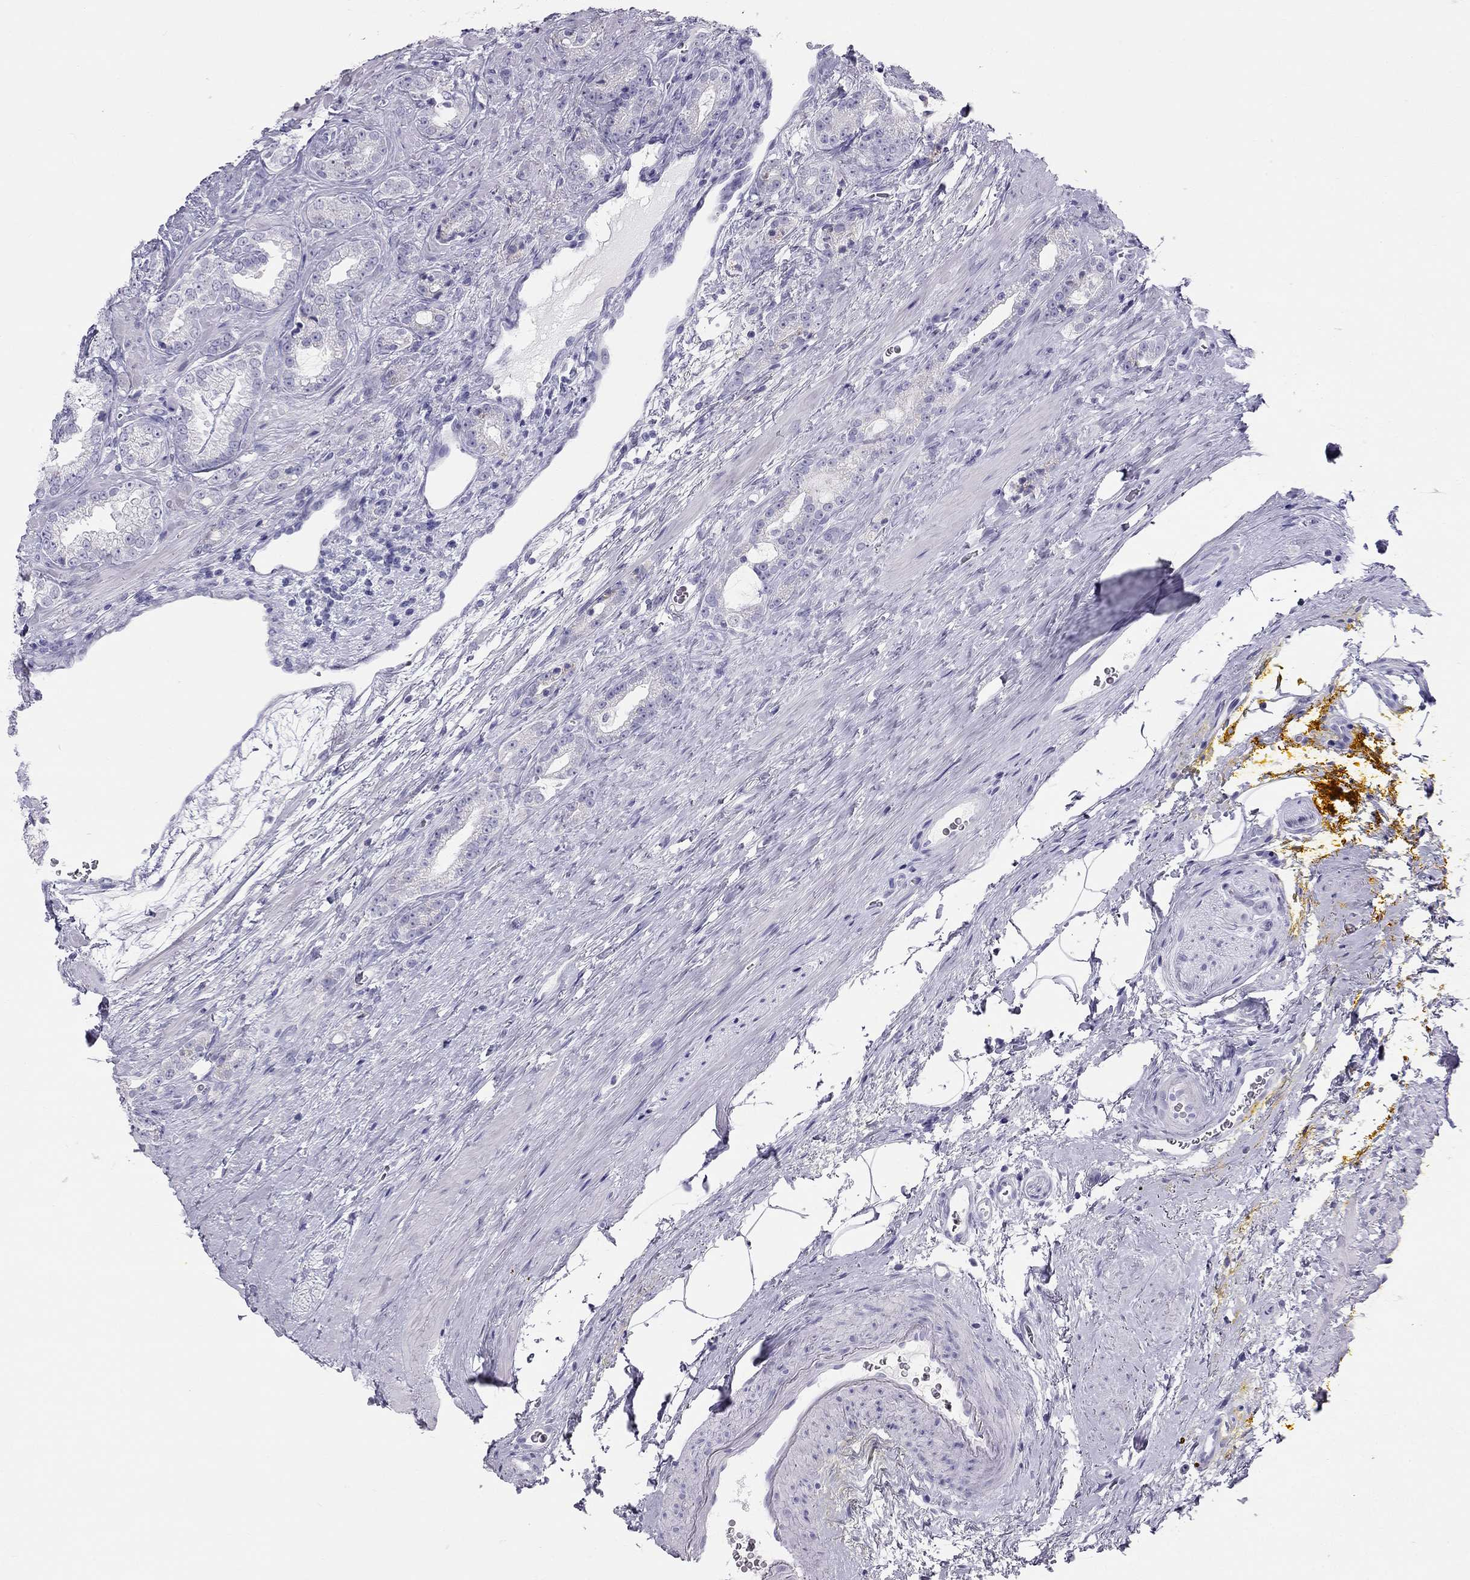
{"staining": {"intensity": "negative", "quantity": "none", "location": "none"}, "tissue": "prostate cancer", "cell_type": "Tumor cells", "image_type": "cancer", "snomed": [{"axis": "morphology", "description": "Adenocarcinoma, NOS"}, {"axis": "topography", "description": "Prostate"}], "caption": "Immunohistochemical staining of prostate adenocarcinoma displays no significant expression in tumor cells.", "gene": "TRPM3", "patient": {"sex": "male", "age": 67}}